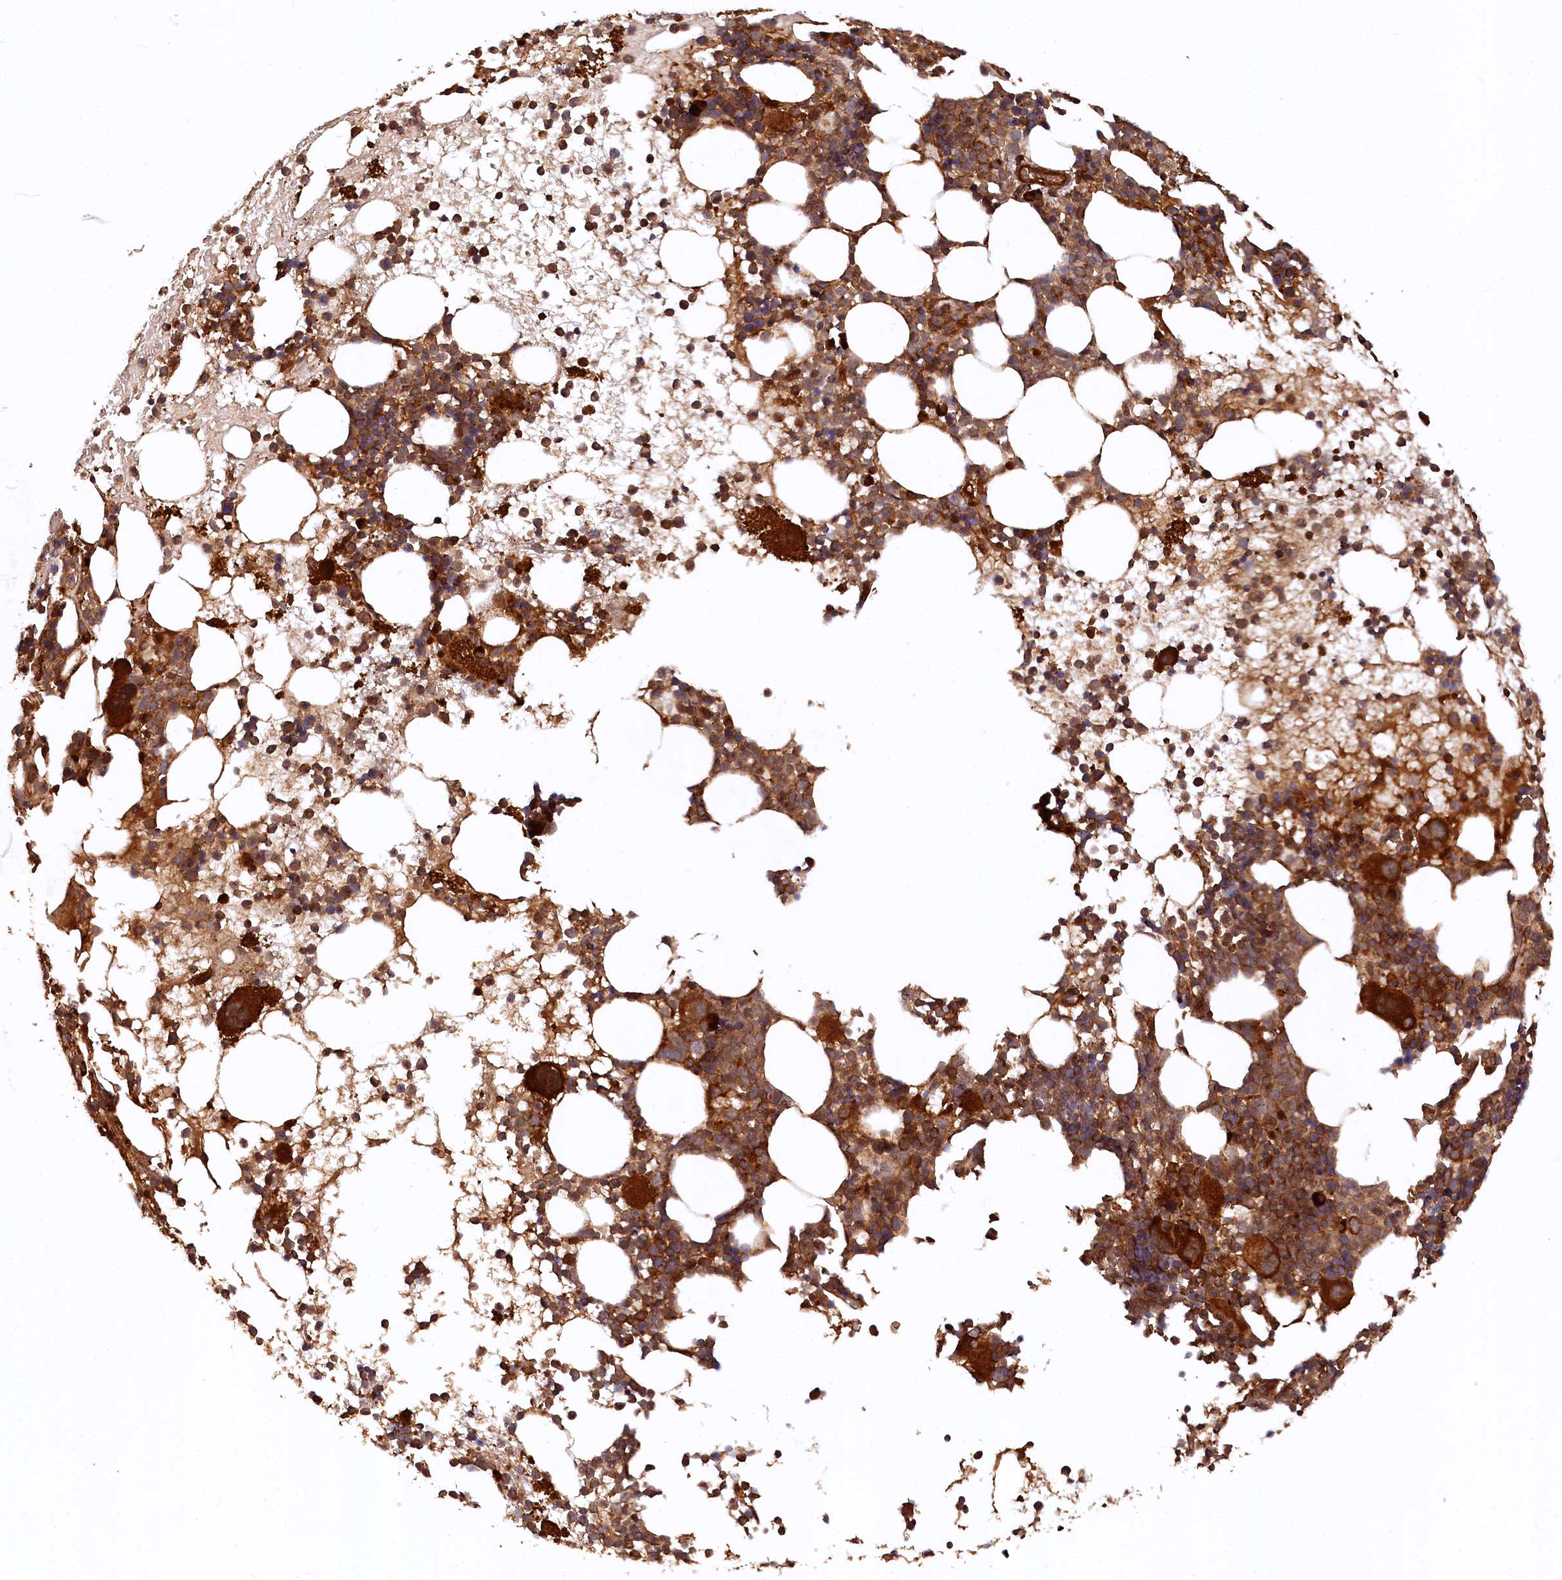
{"staining": {"intensity": "strong", "quantity": ">75%", "location": "cytoplasmic/membranous"}, "tissue": "bone marrow", "cell_type": "Hematopoietic cells", "image_type": "normal", "snomed": [{"axis": "morphology", "description": "Normal tissue, NOS"}, {"axis": "topography", "description": "Bone marrow"}], "caption": "High-power microscopy captured an immunohistochemistry (IHC) photomicrograph of unremarkable bone marrow, revealing strong cytoplasmic/membranous expression in approximately >75% of hematopoietic cells.", "gene": "STUB1", "patient": {"sex": "female", "age": 57}}